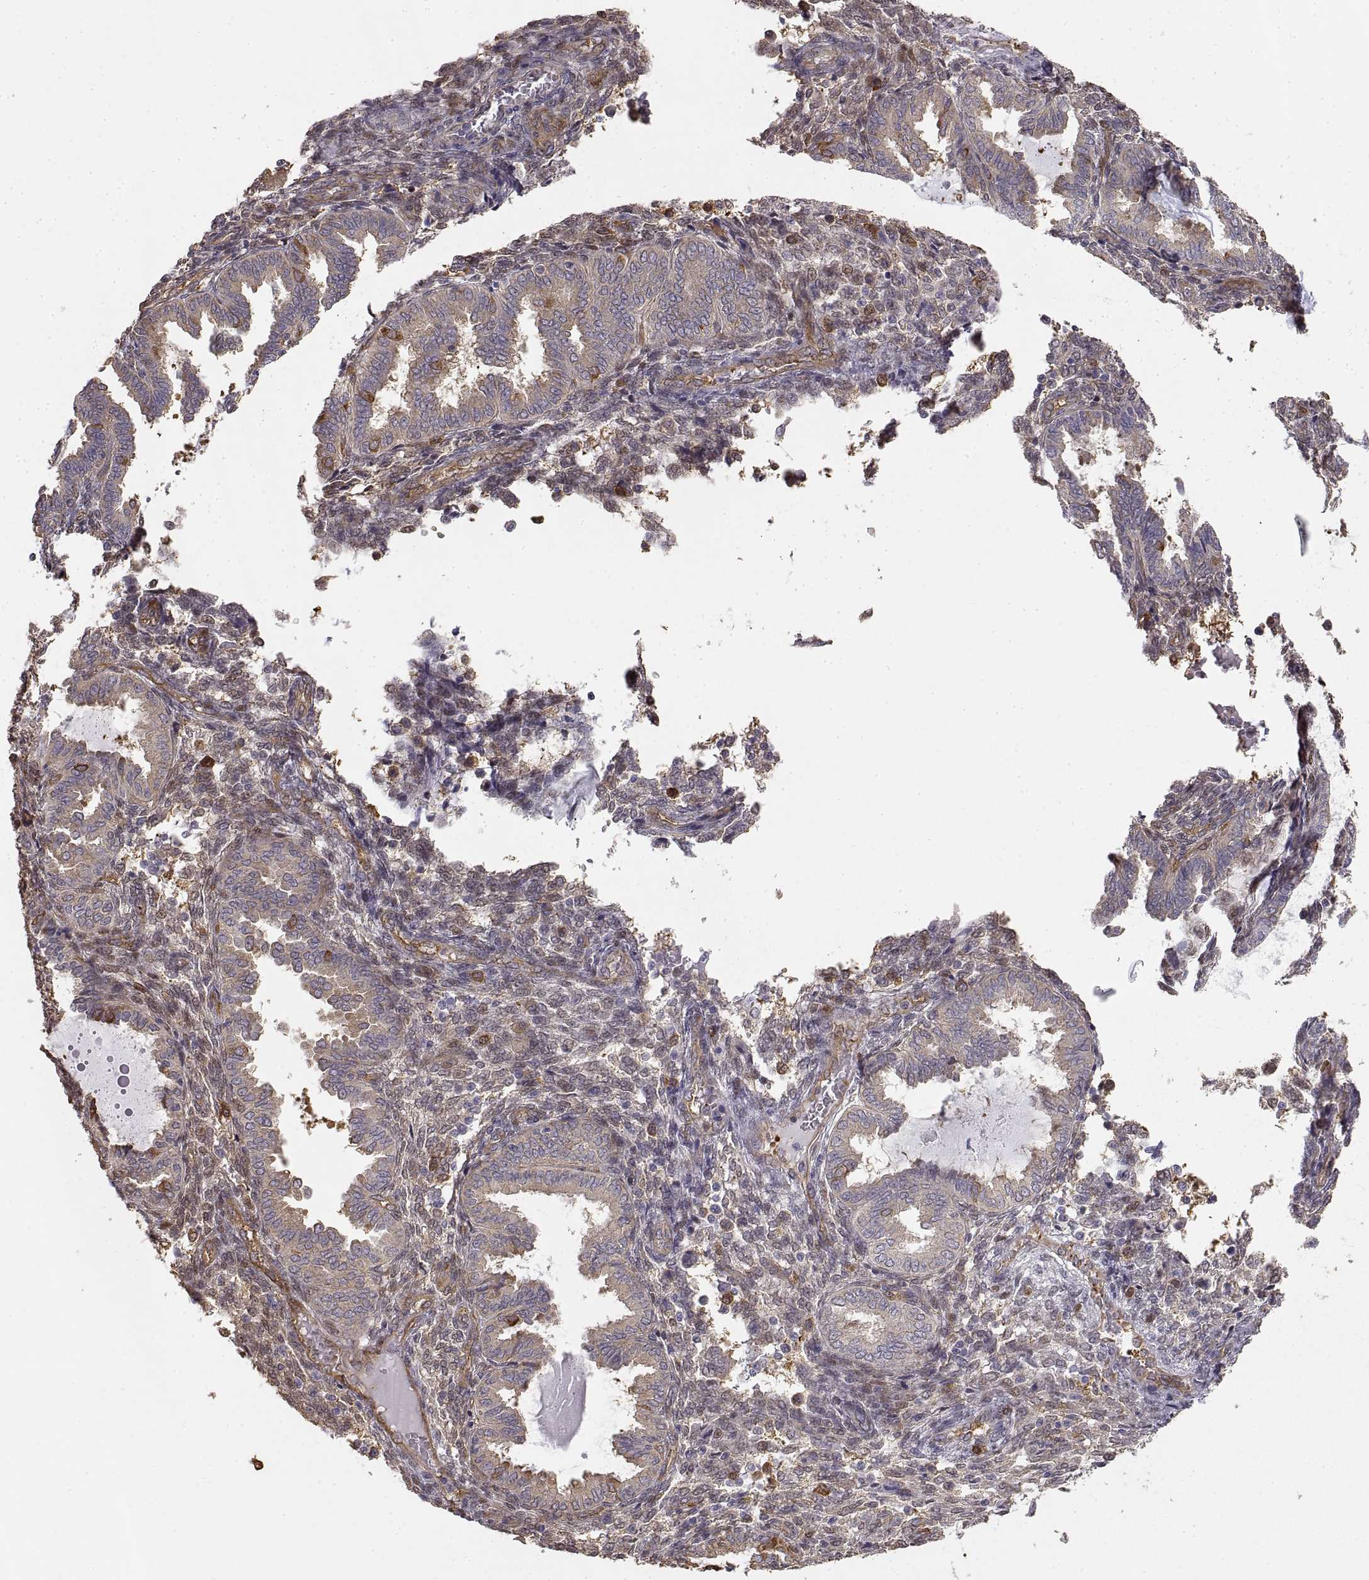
{"staining": {"intensity": "moderate", "quantity": "<25%", "location": "cytoplasmic/membranous"}, "tissue": "endometrium", "cell_type": "Cells in endometrial stroma", "image_type": "normal", "snomed": [{"axis": "morphology", "description": "Normal tissue, NOS"}, {"axis": "topography", "description": "Endometrium"}], "caption": "This image shows normal endometrium stained with immunohistochemistry to label a protein in brown. The cytoplasmic/membranous of cells in endometrial stroma show moderate positivity for the protein. Nuclei are counter-stained blue.", "gene": "HSP90AB1", "patient": {"sex": "female", "age": 42}}